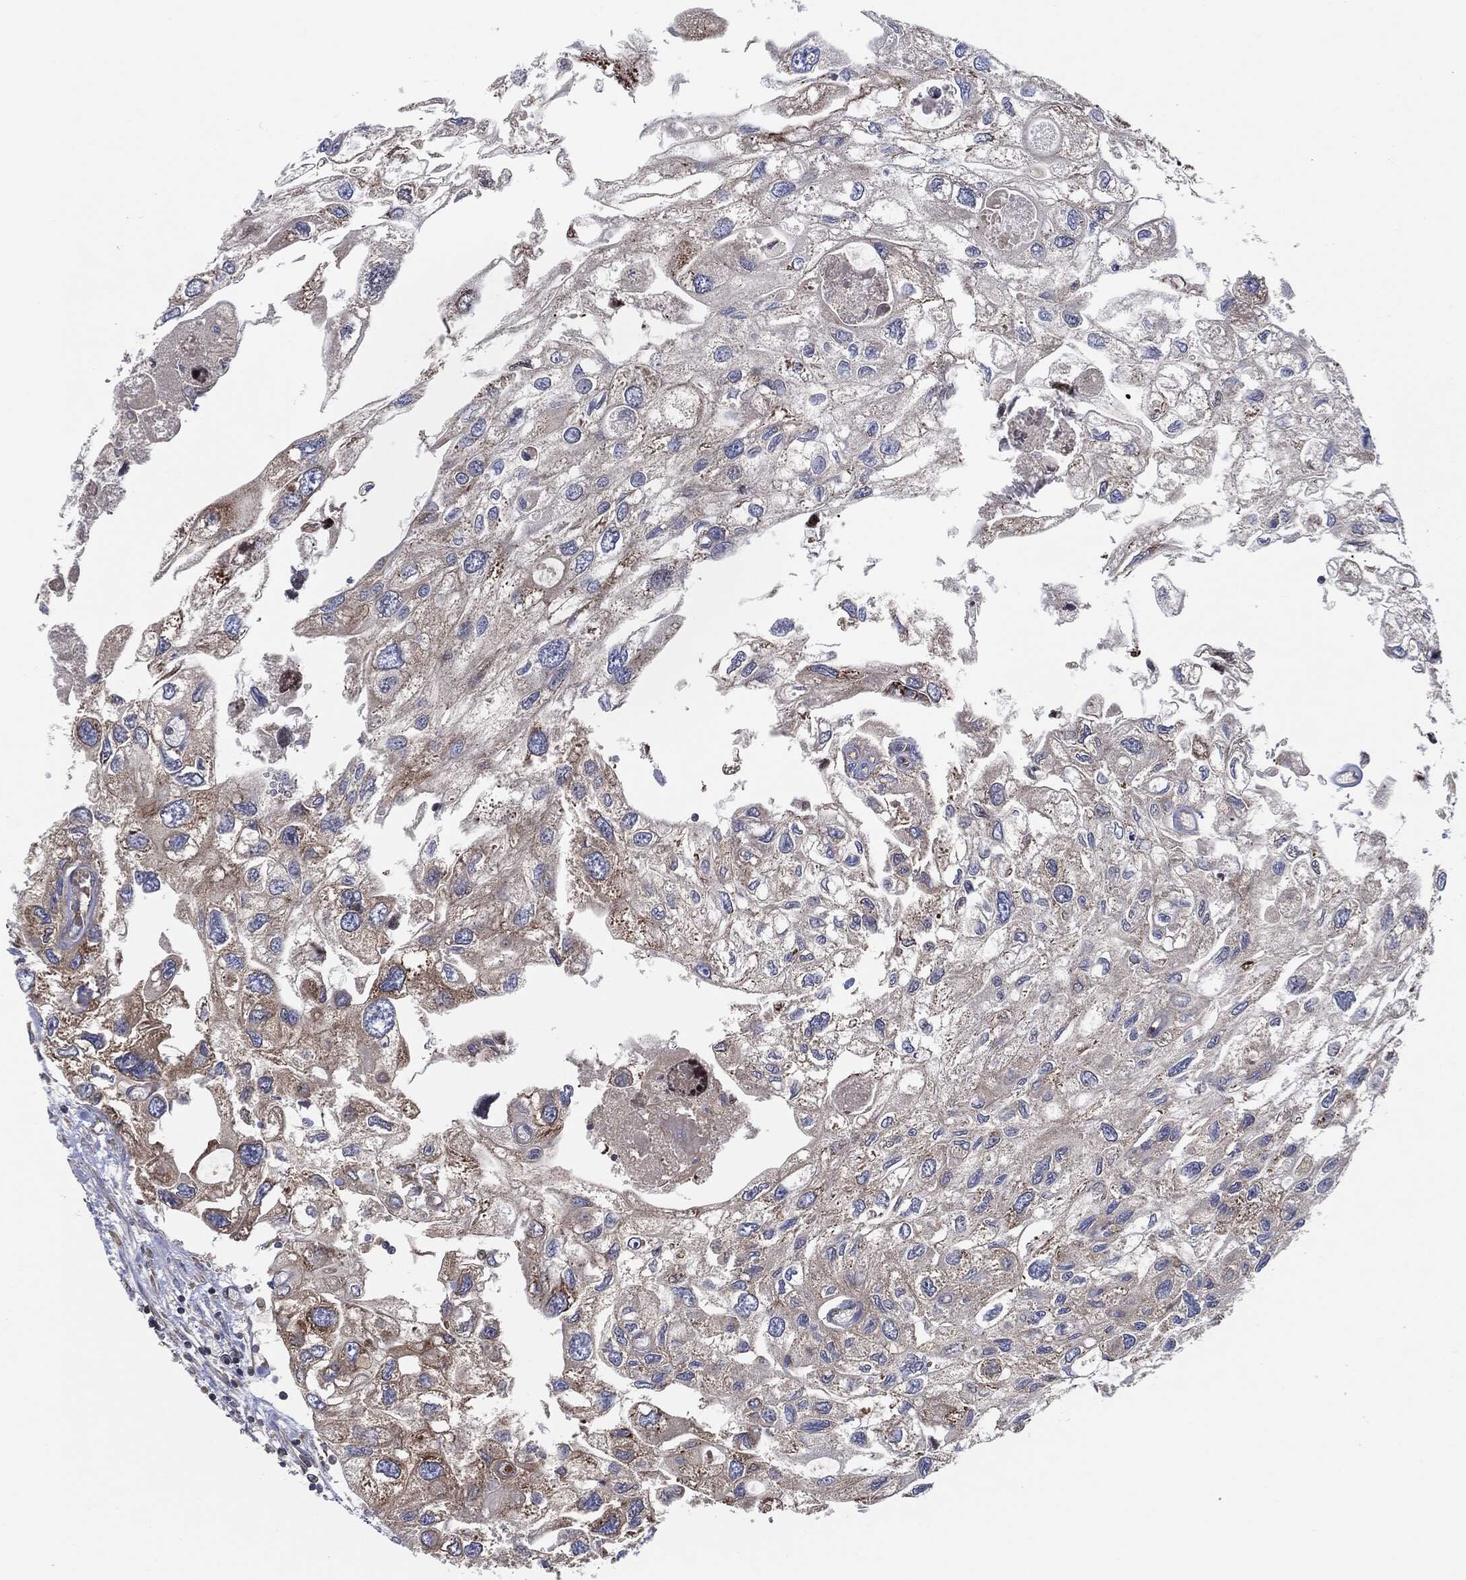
{"staining": {"intensity": "weak", "quantity": "<25%", "location": "cytoplasmic/membranous"}, "tissue": "urothelial cancer", "cell_type": "Tumor cells", "image_type": "cancer", "snomed": [{"axis": "morphology", "description": "Urothelial carcinoma, High grade"}, {"axis": "topography", "description": "Urinary bladder"}], "caption": "An immunohistochemistry (IHC) photomicrograph of urothelial cancer is shown. There is no staining in tumor cells of urothelial cancer.", "gene": "EIF2S2", "patient": {"sex": "male", "age": 59}}